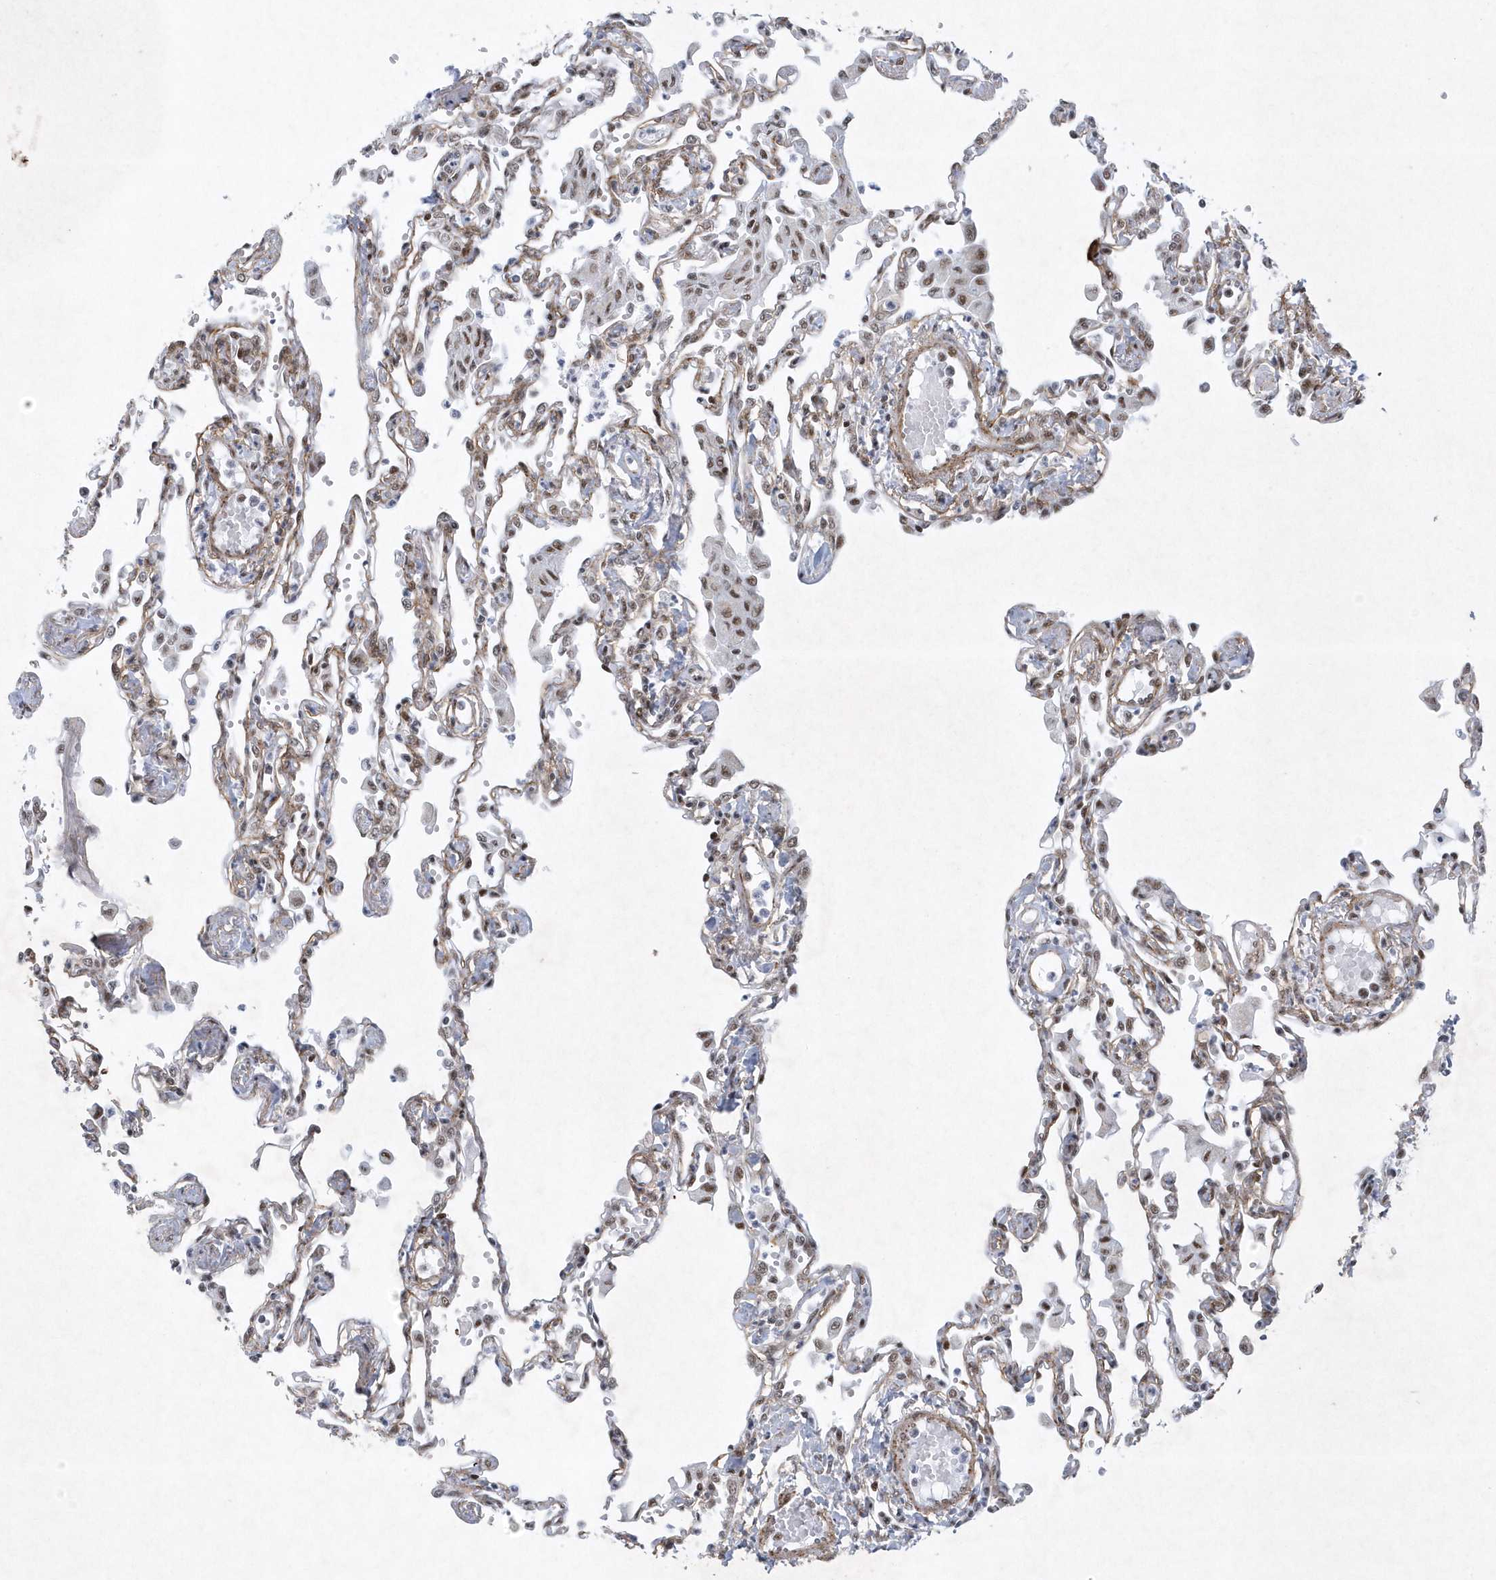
{"staining": {"intensity": "weak", "quantity": "<25%", "location": "nuclear"}, "tissue": "lung", "cell_type": "Alveolar cells", "image_type": "normal", "snomed": [{"axis": "morphology", "description": "Normal tissue, NOS"}, {"axis": "topography", "description": "Bronchus"}, {"axis": "topography", "description": "Lung"}], "caption": "High magnification brightfield microscopy of normal lung stained with DAB (3,3'-diaminobenzidine) (brown) and counterstained with hematoxylin (blue): alveolar cells show no significant expression.", "gene": "DCLRE1A", "patient": {"sex": "female", "age": 49}}